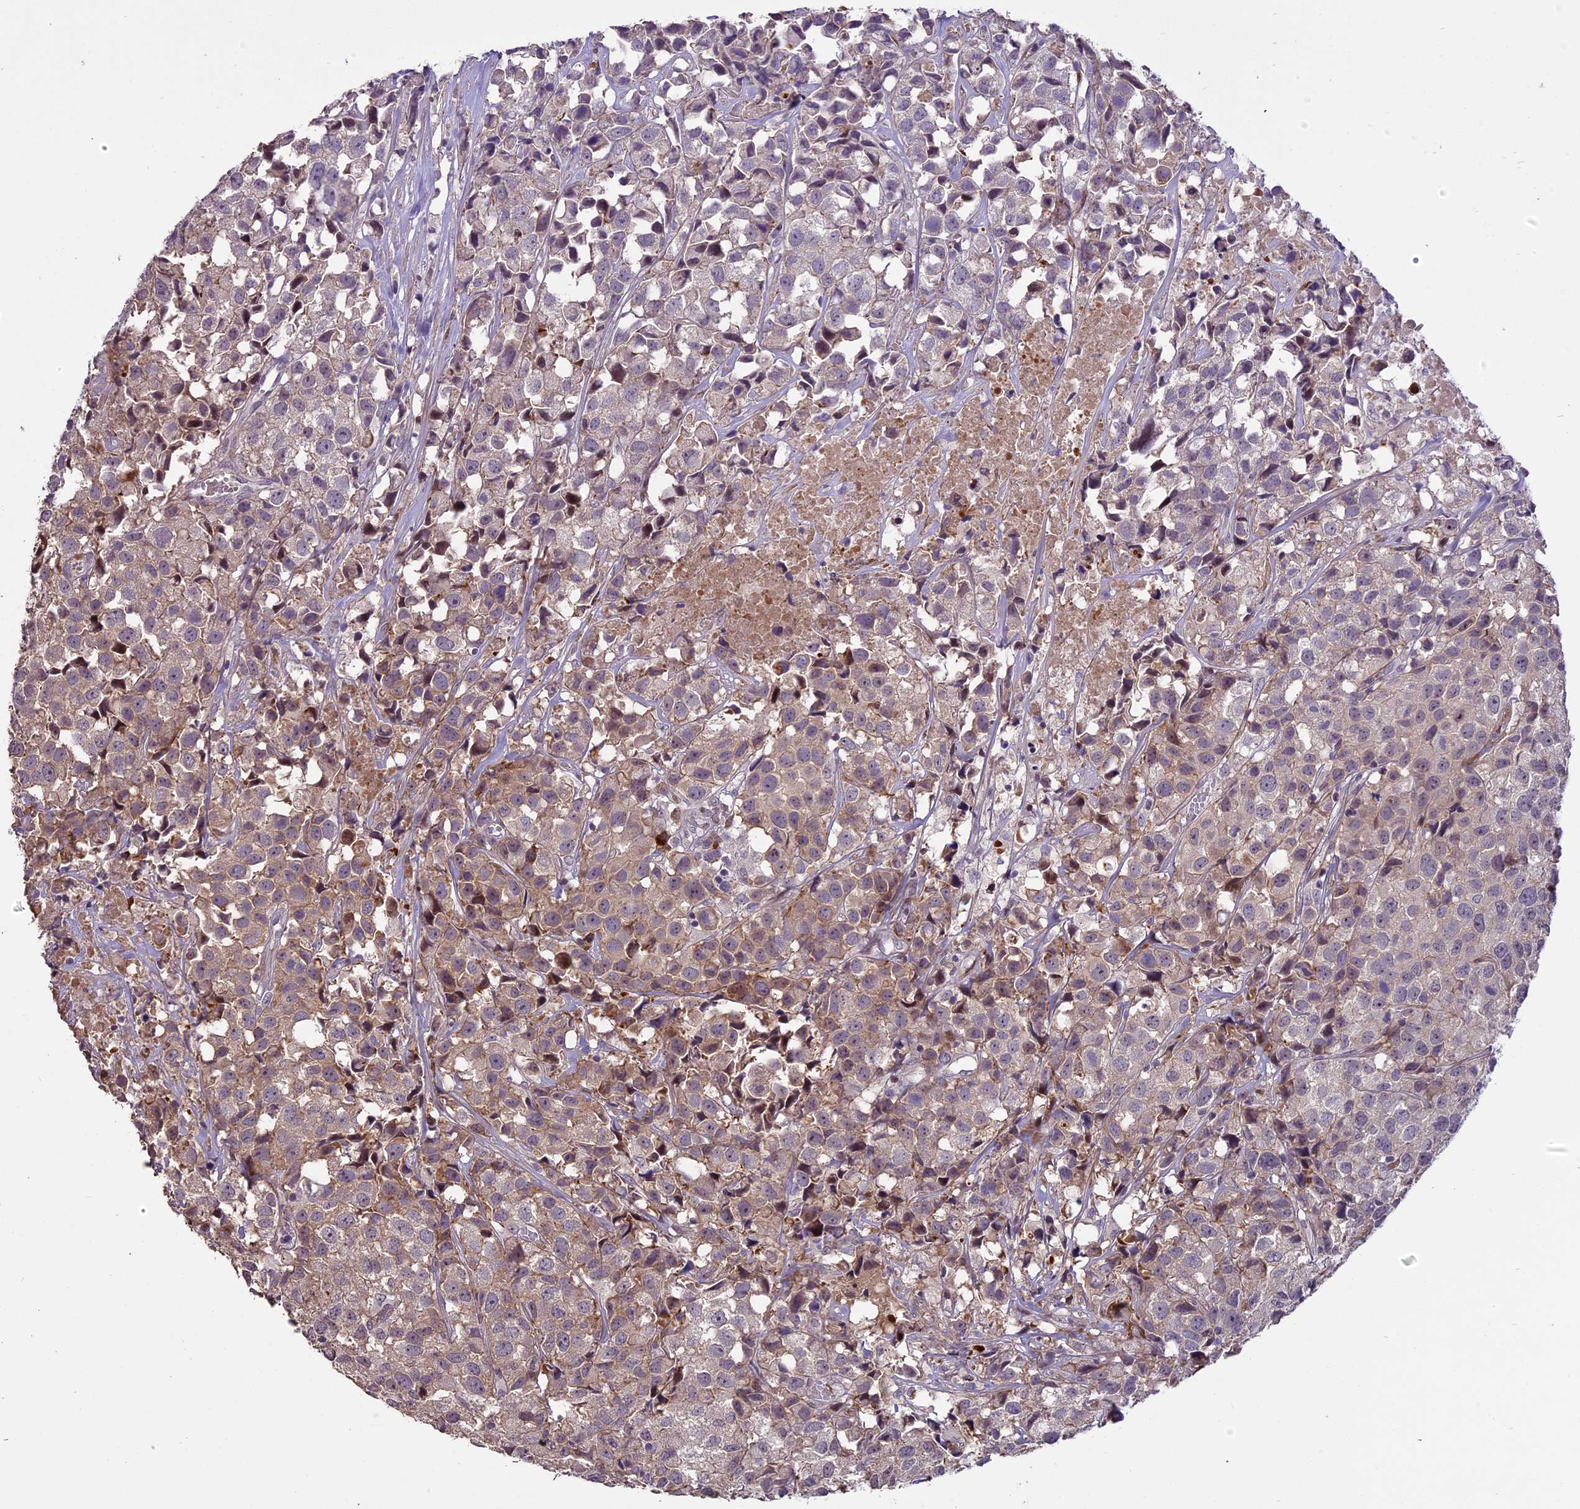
{"staining": {"intensity": "weak", "quantity": "<25%", "location": "cytoplasmic/membranous"}, "tissue": "urothelial cancer", "cell_type": "Tumor cells", "image_type": "cancer", "snomed": [{"axis": "morphology", "description": "Urothelial carcinoma, High grade"}, {"axis": "topography", "description": "Urinary bladder"}], "caption": "An immunohistochemistry (IHC) micrograph of urothelial carcinoma (high-grade) is shown. There is no staining in tumor cells of urothelial carcinoma (high-grade).", "gene": "ENHO", "patient": {"sex": "female", "age": 75}}